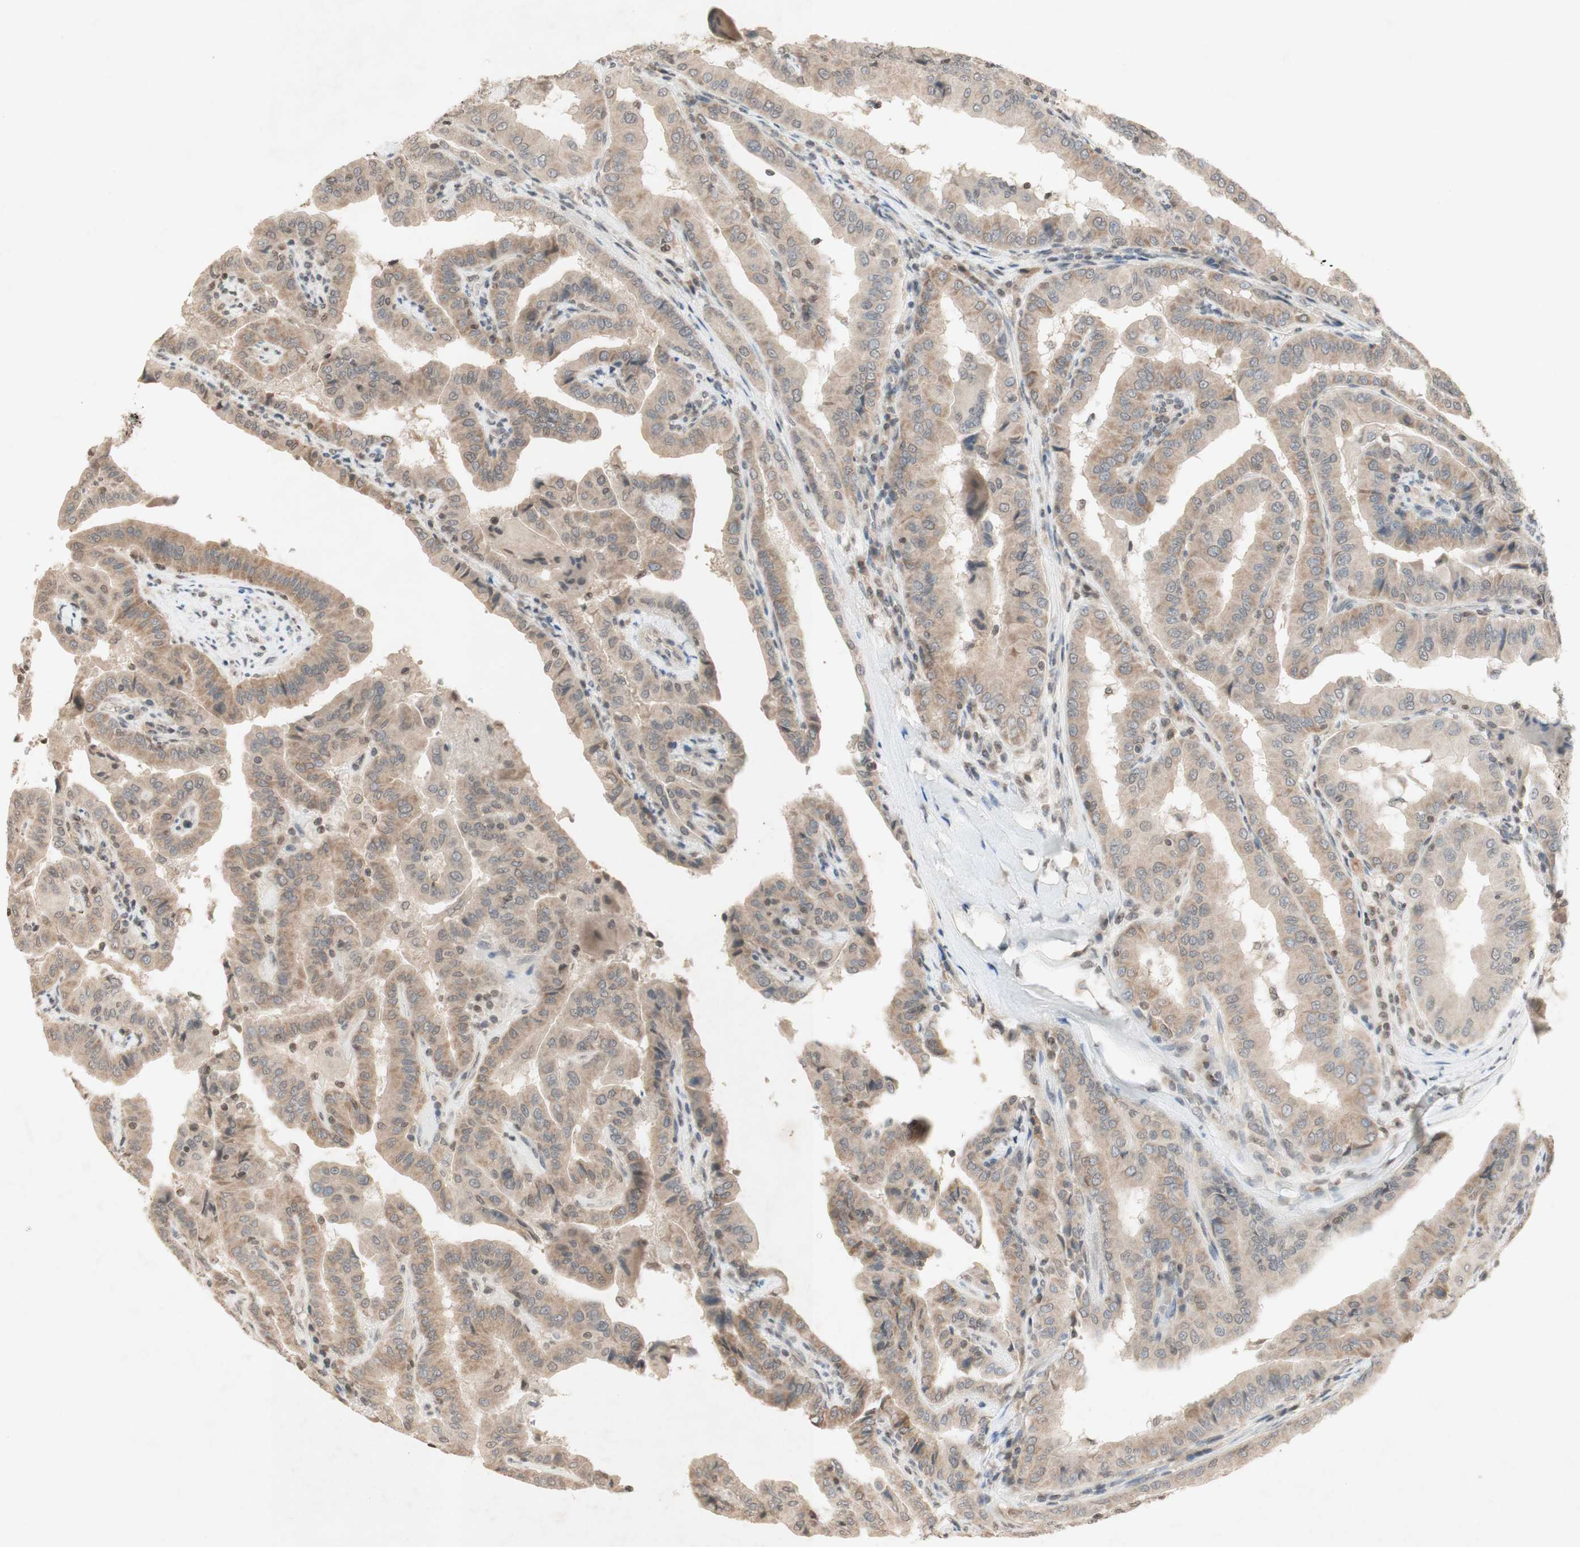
{"staining": {"intensity": "weak", "quantity": ">75%", "location": "cytoplasmic/membranous"}, "tissue": "thyroid cancer", "cell_type": "Tumor cells", "image_type": "cancer", "snomed": [{"axis": "morphology", "description": "Papillary adenocarcinoma, NOS"}, {"axis": "topography", "description": "Thyroid gland"}], "caption": "DAB immunohistochemical staining of human thyroid papillary adenocarcinoma exhibits weak cytoplasmic/membranous protein positivity in approximately >75% of tumor cells. (Brightfield microscopy of DAB IHC at high magnification).", "gene": "GLI1", "patient": {"sex": "male", "age": 33}}